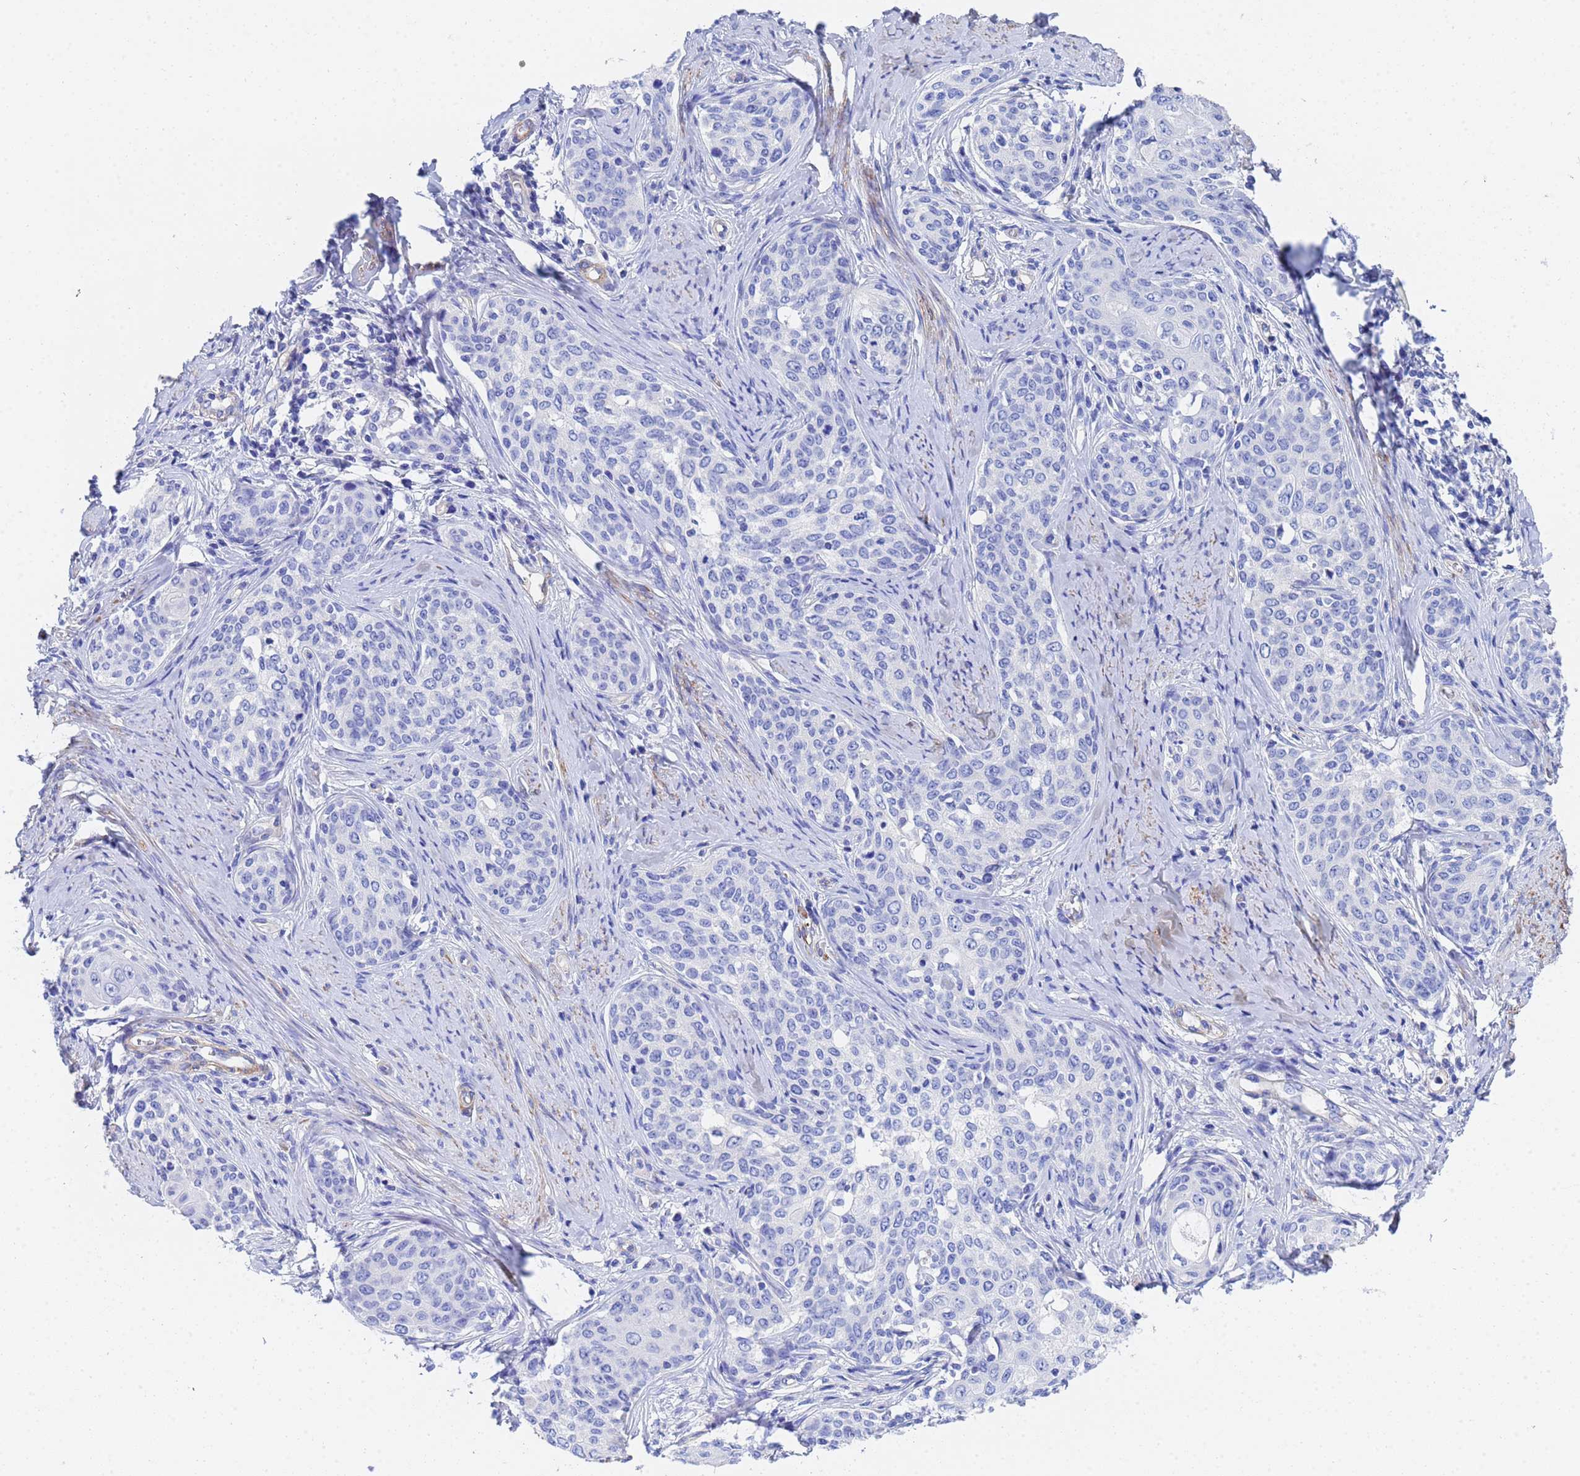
{"staining": {"intensity": "negative", "quantity": "none", "location": "none"}, "tissue": "cervical cancer", "cell_type": "Tumor cells", "image_type": "cancer", "snomed": [{"axis": "morphology", "description": "Squamous cell carcinoma, NOS"}, {"axis": "morphology", "description": "Adenocarcinoma, NOS"}, {"axis": "topography", "description": "Cervix"}], "caption": "IHC micrograph of neoplastic tissue: human cervical cancer (squamous cell carcinoma) stained with DAB reveals no significant protein positivity in tumor cells.", "gene": "CST4", "patient": {"sex": "female", "age": 52}}